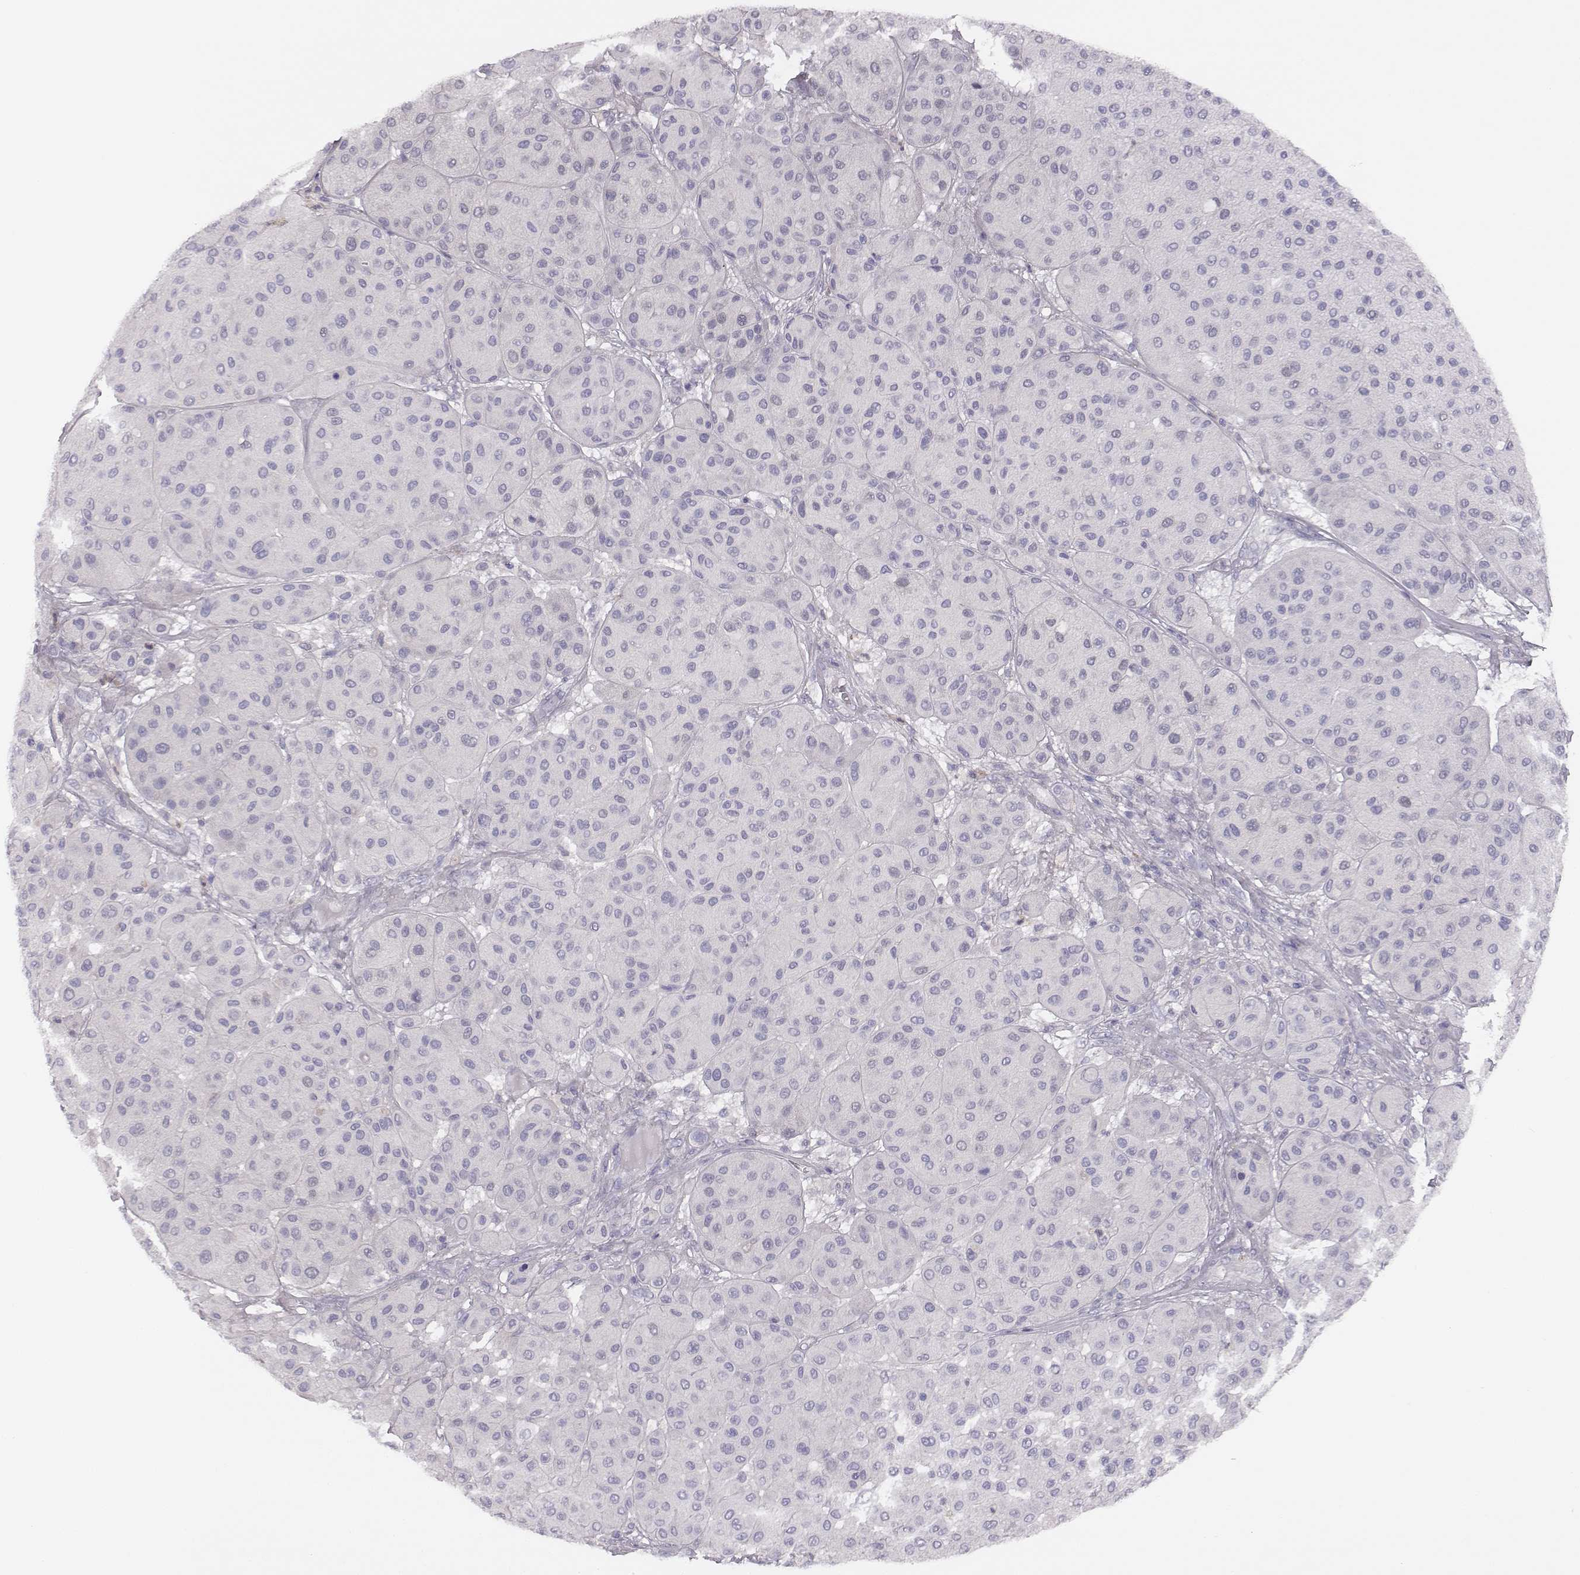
{"staining": {"intensity": "negative", "quantity": "none", "location": "none"}, "tissue": "melanoma", "cell_type": "Tumor cells", "image_type": "cancer", "snomed": [{"axis": "morphology", "description": "Malignant melanoma, Metastatic site"}, {"axis": "topography", "description": "Smooth muscle"}], "caption": "Melanoma stained for a protein using immunohistochemistry demonstrates no positivity tumor cells.", "gene": "ADAM7", "patient": {"sex": "male", "age": 41}}